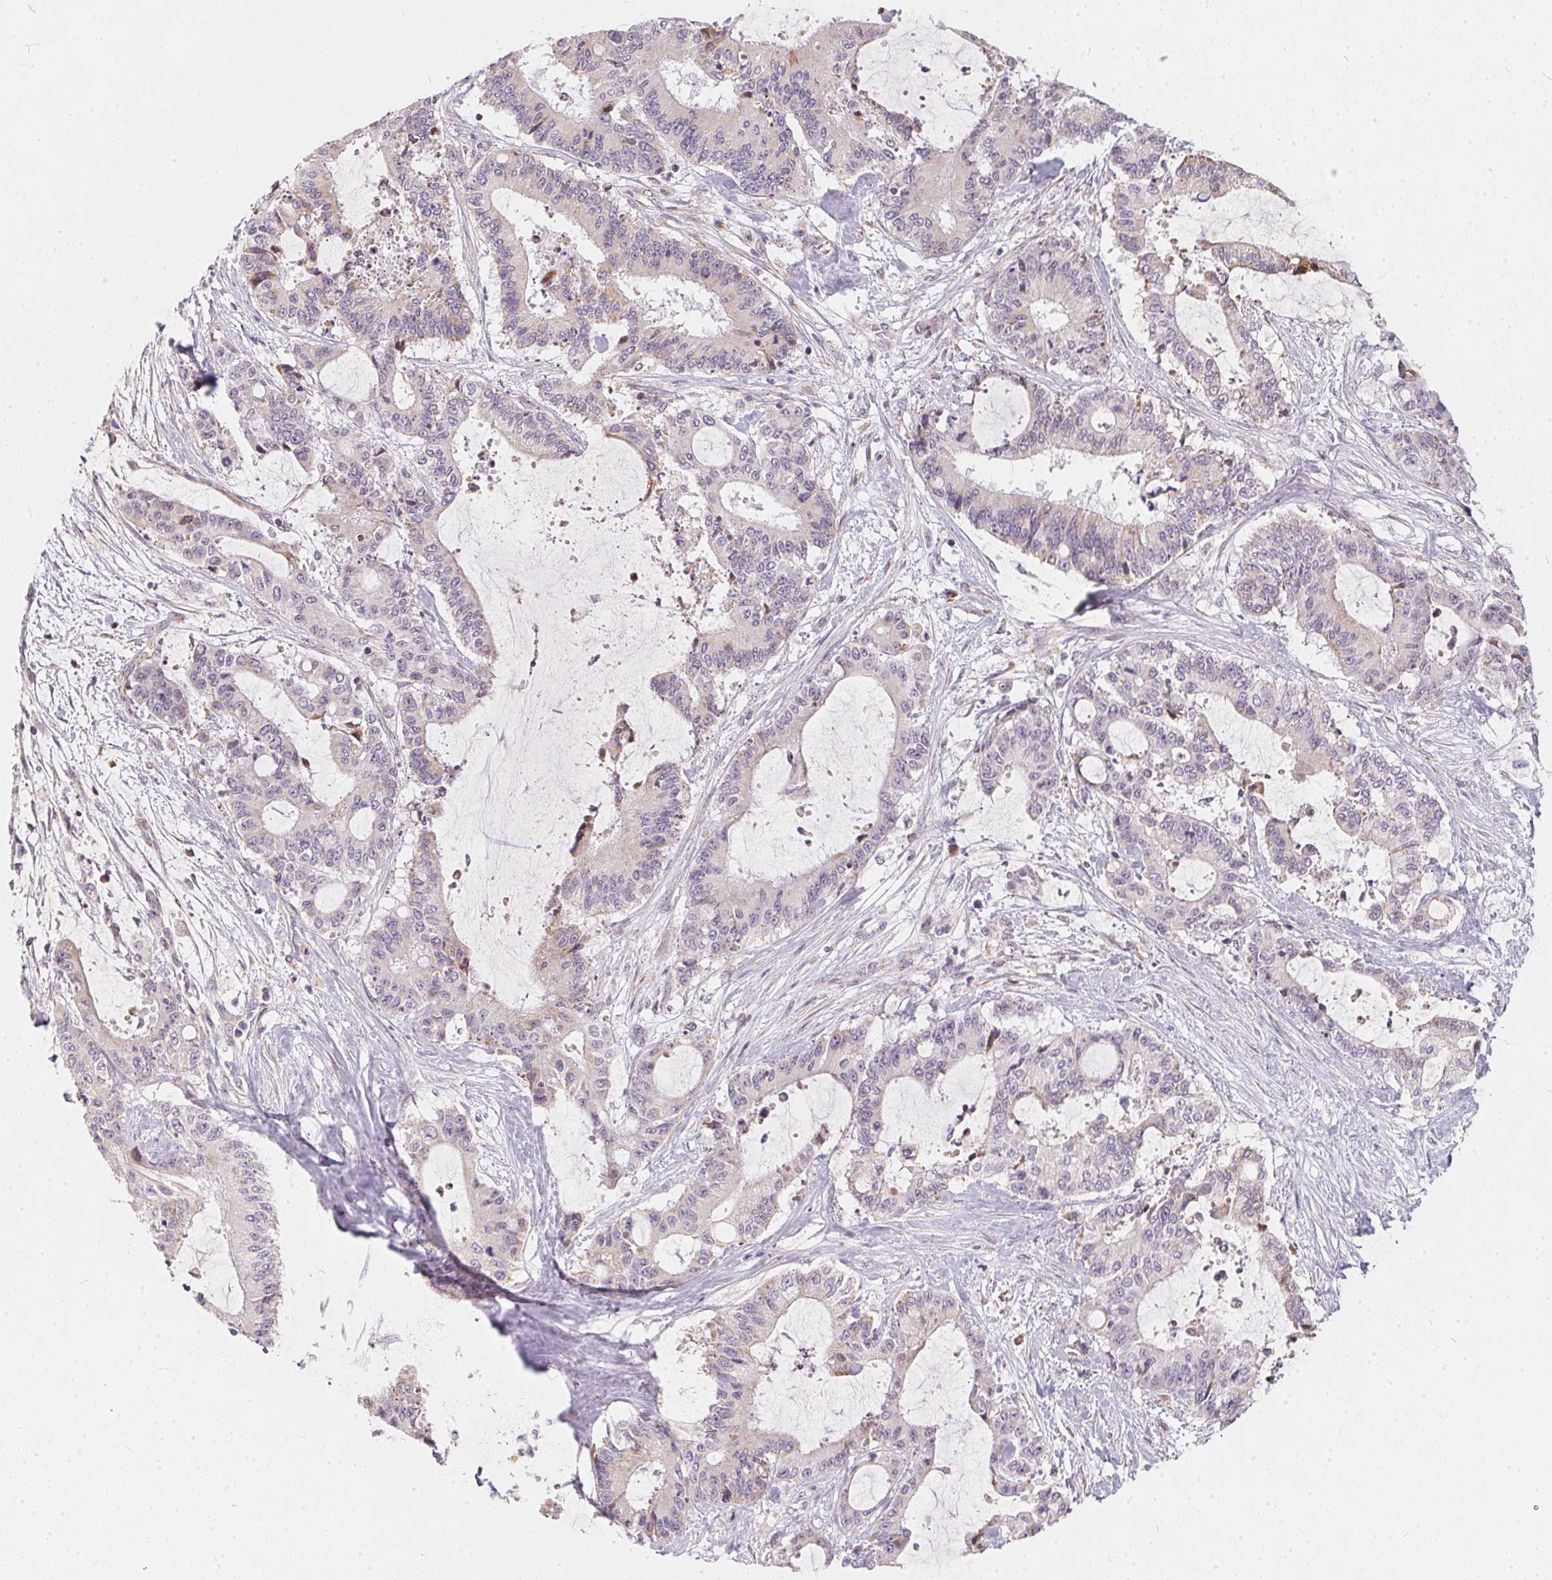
{"staining": {"intensity": "negative", "quantity": "none", "location": "none"}, "tissue": "liver cancer", "cell_type": "Tumor cells", "image_type": "cancer", "snomed": [{"axis": "morphology", "description": "Cholangiocarcinoma"}, {"axis": "topography", "description": "Liver"}], "caption": "This is a image of immunohistochemistry staining of liver cholangiocarcinoma, which shows no positivity in tumor cells.", "gene": "VWA5B2", "patient": {"sex": "female", "age": 73}}